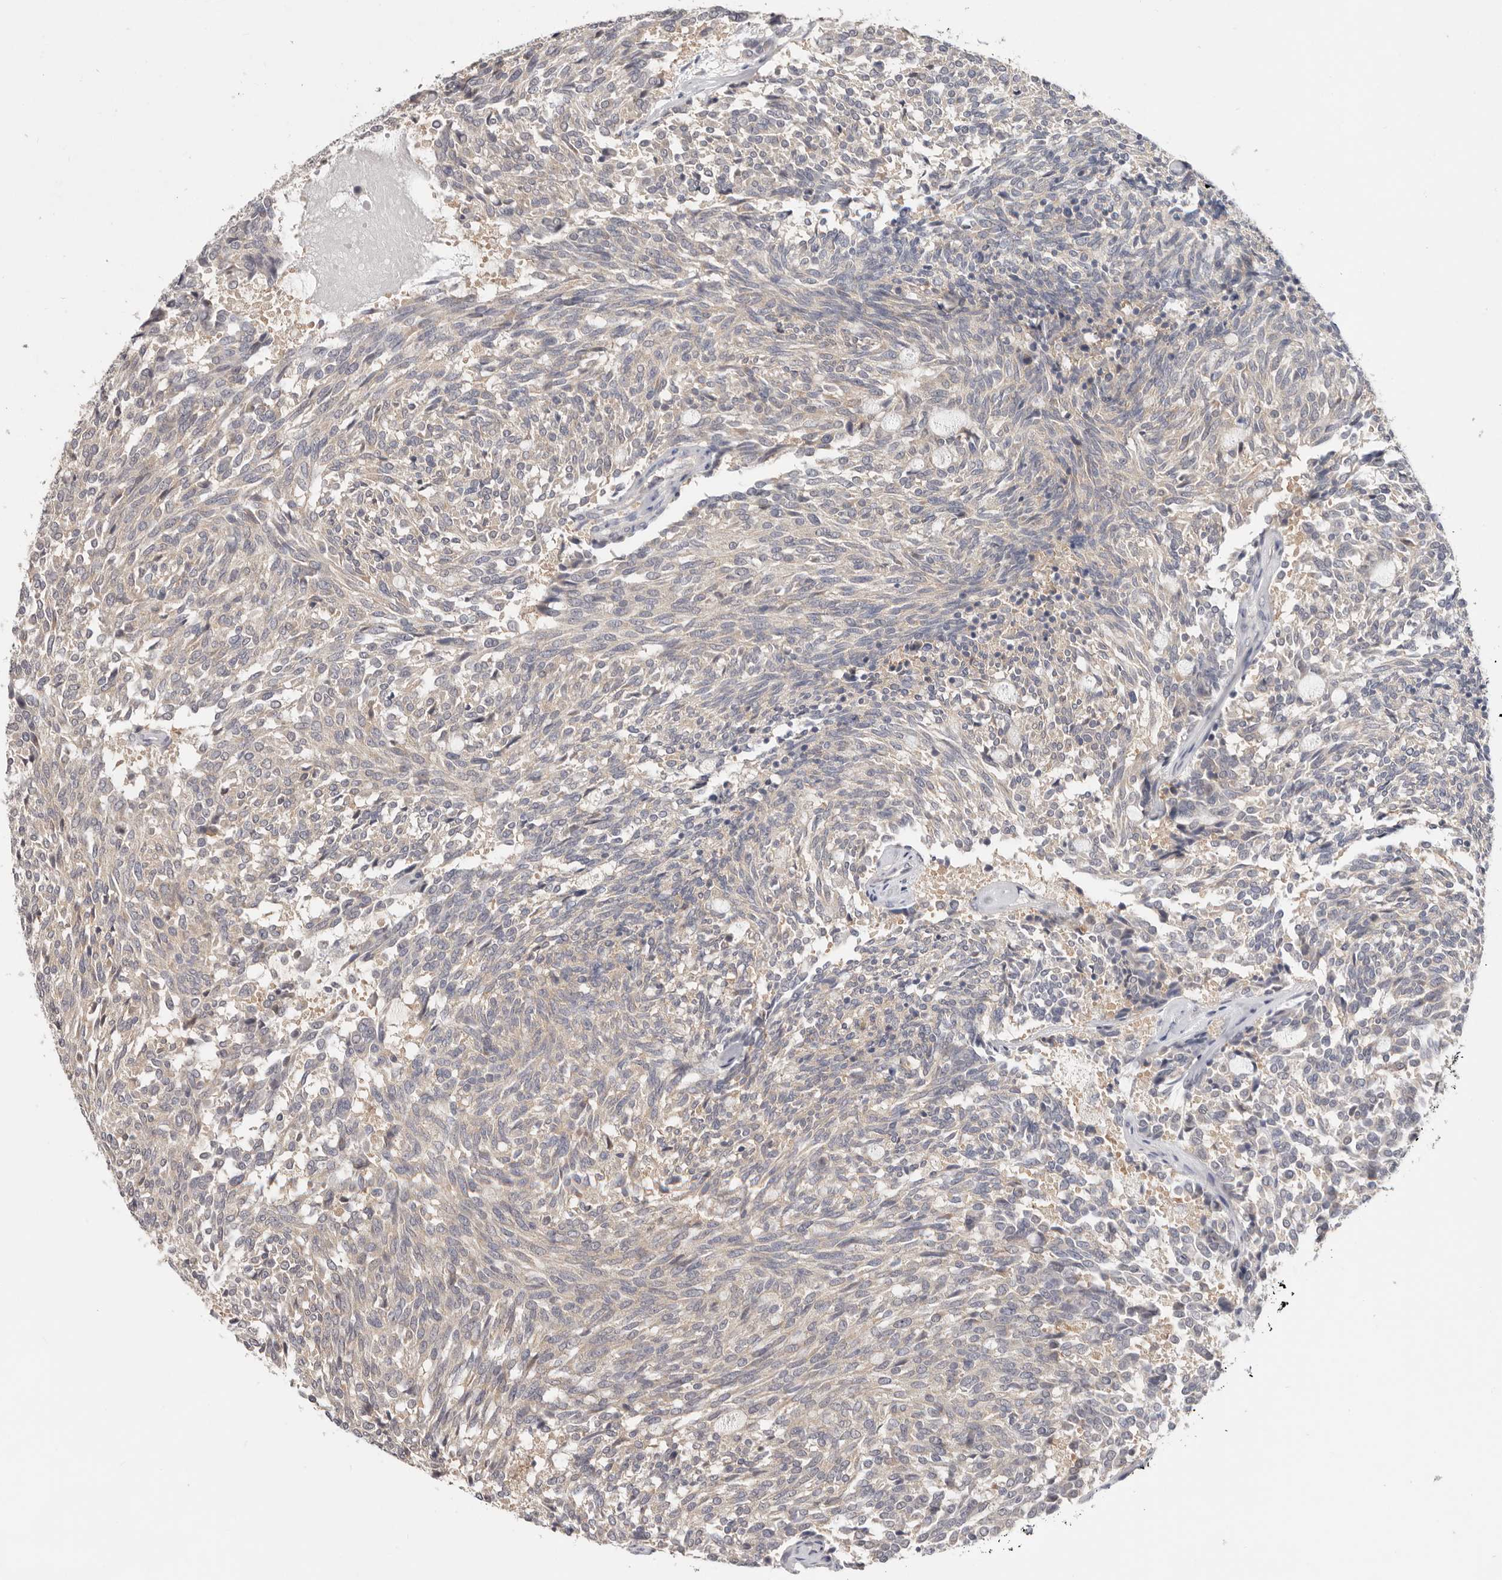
{"staining": {"intensity": "negative", "quantity": "none", "location": "none"}, "tissue": "carcinoid", "cell_type": "Tumor cells", "image_type": "cancer", "snomed": [{"axis": "morphology", "description": "Carcinoid, malignant, NOS"}, {"axis": "topography", "description": "Pancreas"}], "caption": "An immunohistochemistry (IHC) image of malignant carcinoid is shown. There is no staining in tumor cells of malignant carcinoid.", "gene": "WDR77", "patient": {"sex": "female", "age": 54}}